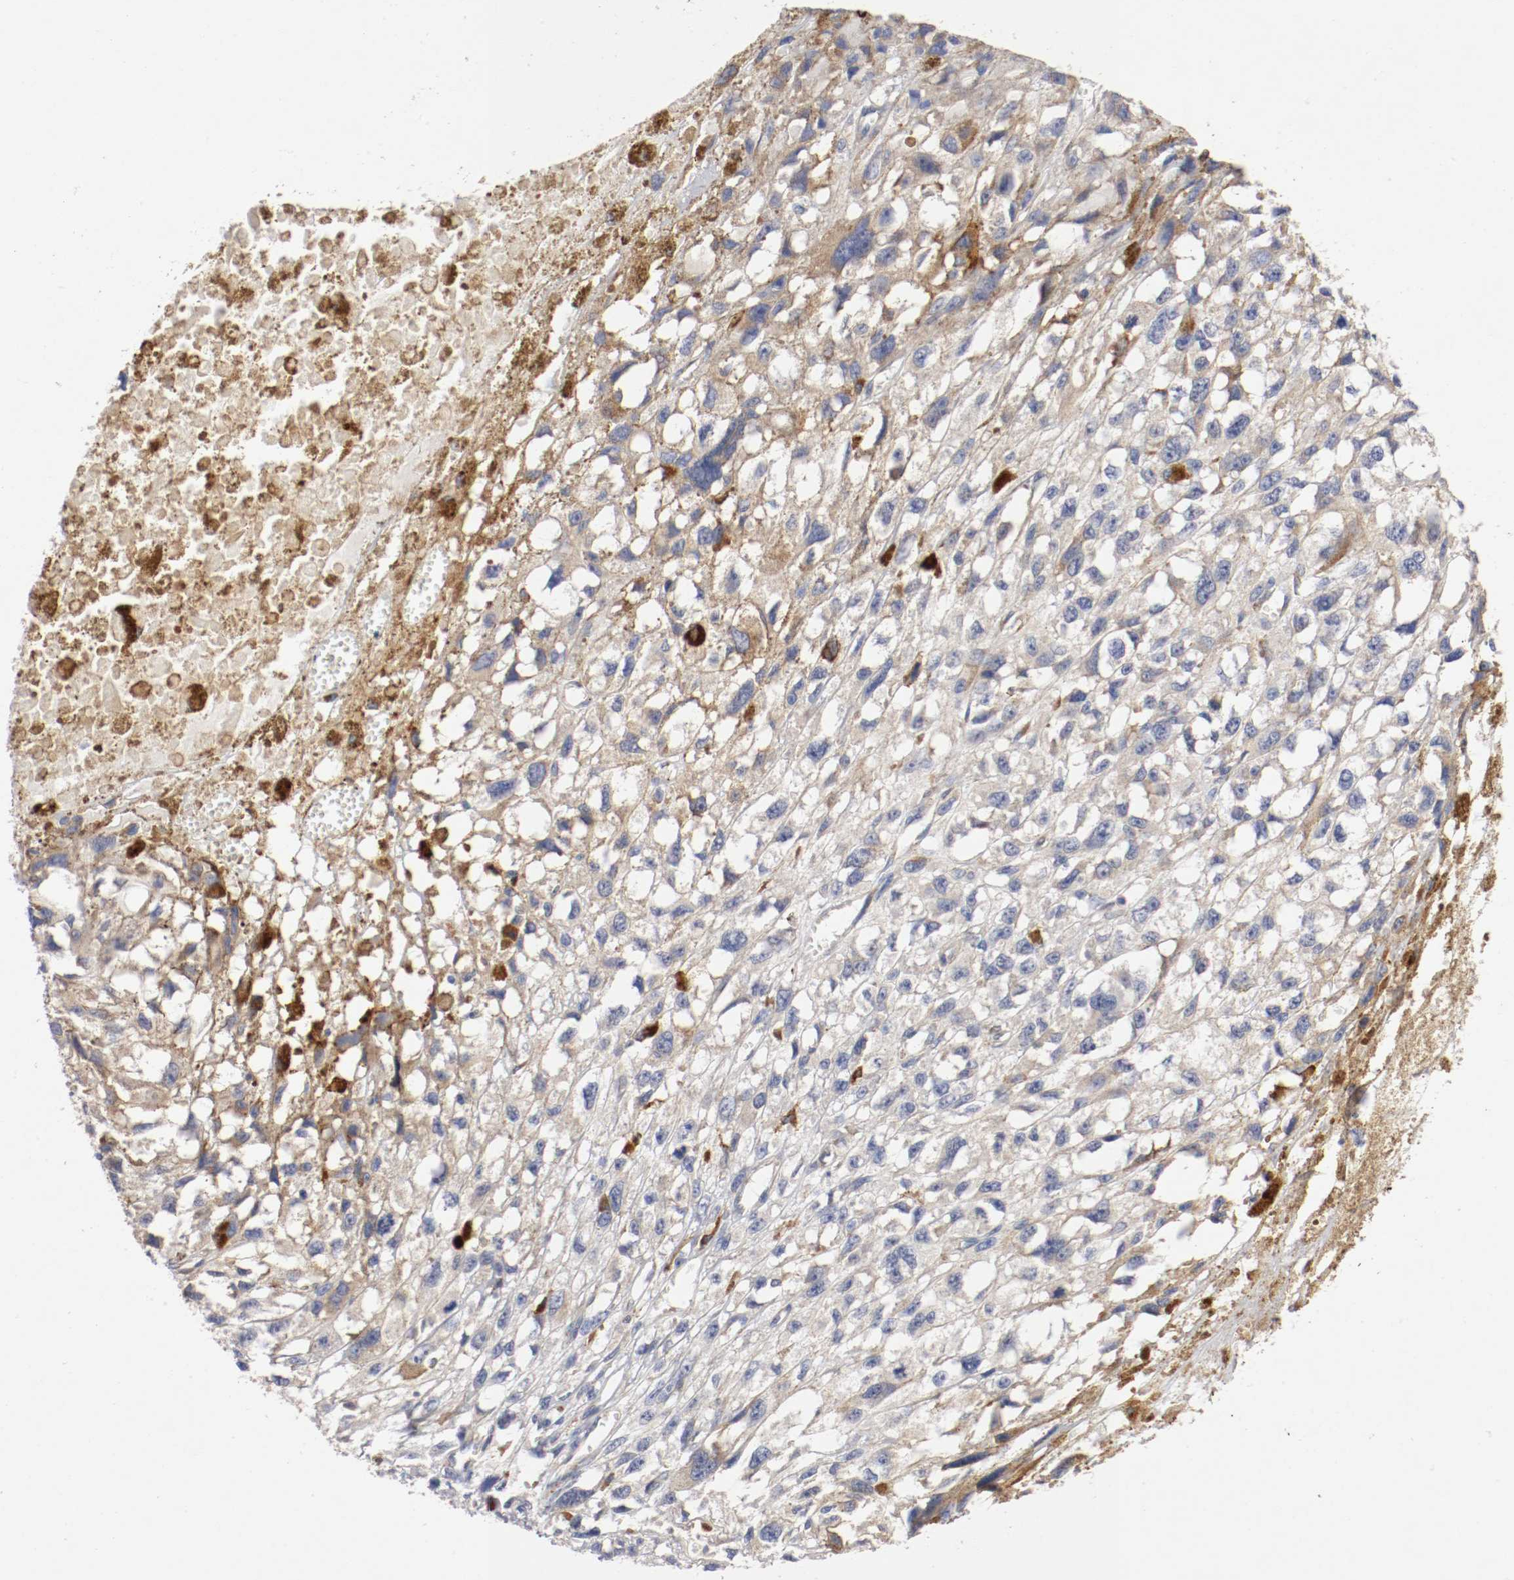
{"staining": {"intensity": "strong", "quantity": "25%-75%", "location": "cytoplasmic/membranous"}, "tissue": "melanoma", "cell_type": "Tumor cells", "image_type": "cancer", "snomed": [{"axis": "morphology", "description": "Malignant melanoma, Metastatic site"}, {"axis": "topography", "description": "Lymph node"}], "caption": "DAB (3,3'-diaminobenzidine) immunohistochemical staining of human melanoma reveals strong cytoplasmic/membranous protein positivity in approximately 25%-75% of tumor cells.", "gene": "TRAF2", "patient": {"sex": "male", "age": 59}}